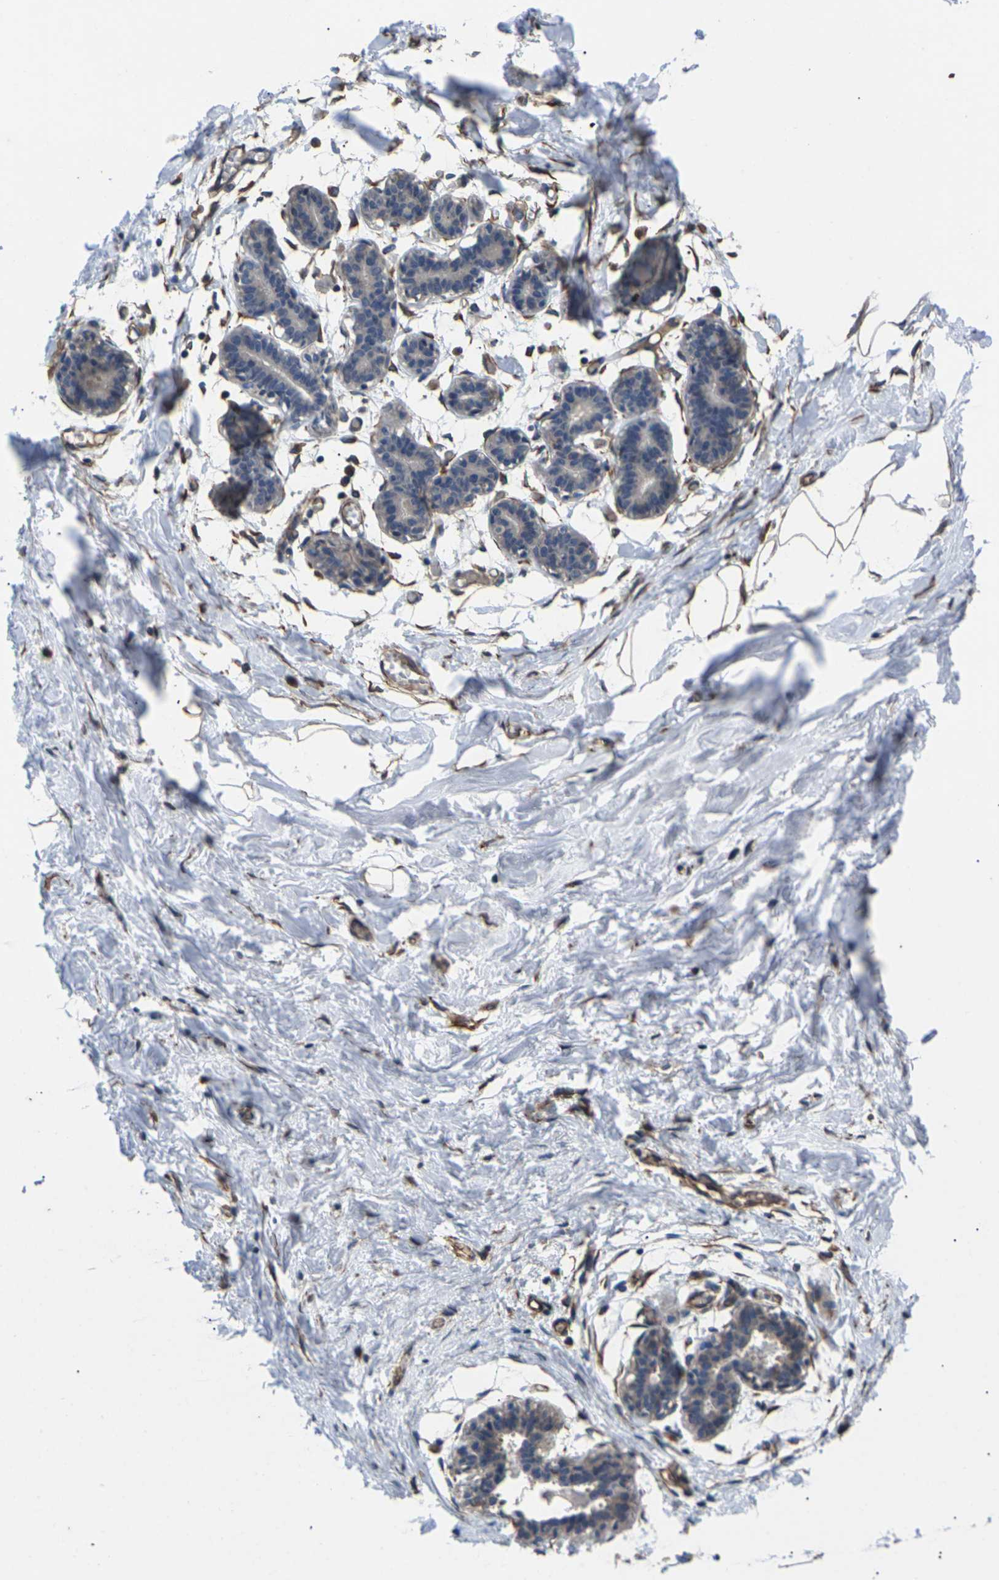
{"staining": {"intensity": "negative", "quantity": "none", "location": "none"}, "tissue": "breast", "cell_type": "Adipocytes", "image_type": "normal", "snomed": [{"axis": "morphology", "description": "Normal tissue, NOS"}, {"axis": "topography", "description": "Breast"}], "caption": "Photomicrograph shows no protein positivity in adipocytes of normal breast. (Brightfield microscopy of DAB (3,3'-diaminobenzidine) IHC at high magnification).", "gene": "DKK2", "patient": {"sex": "female", "age": 27}}